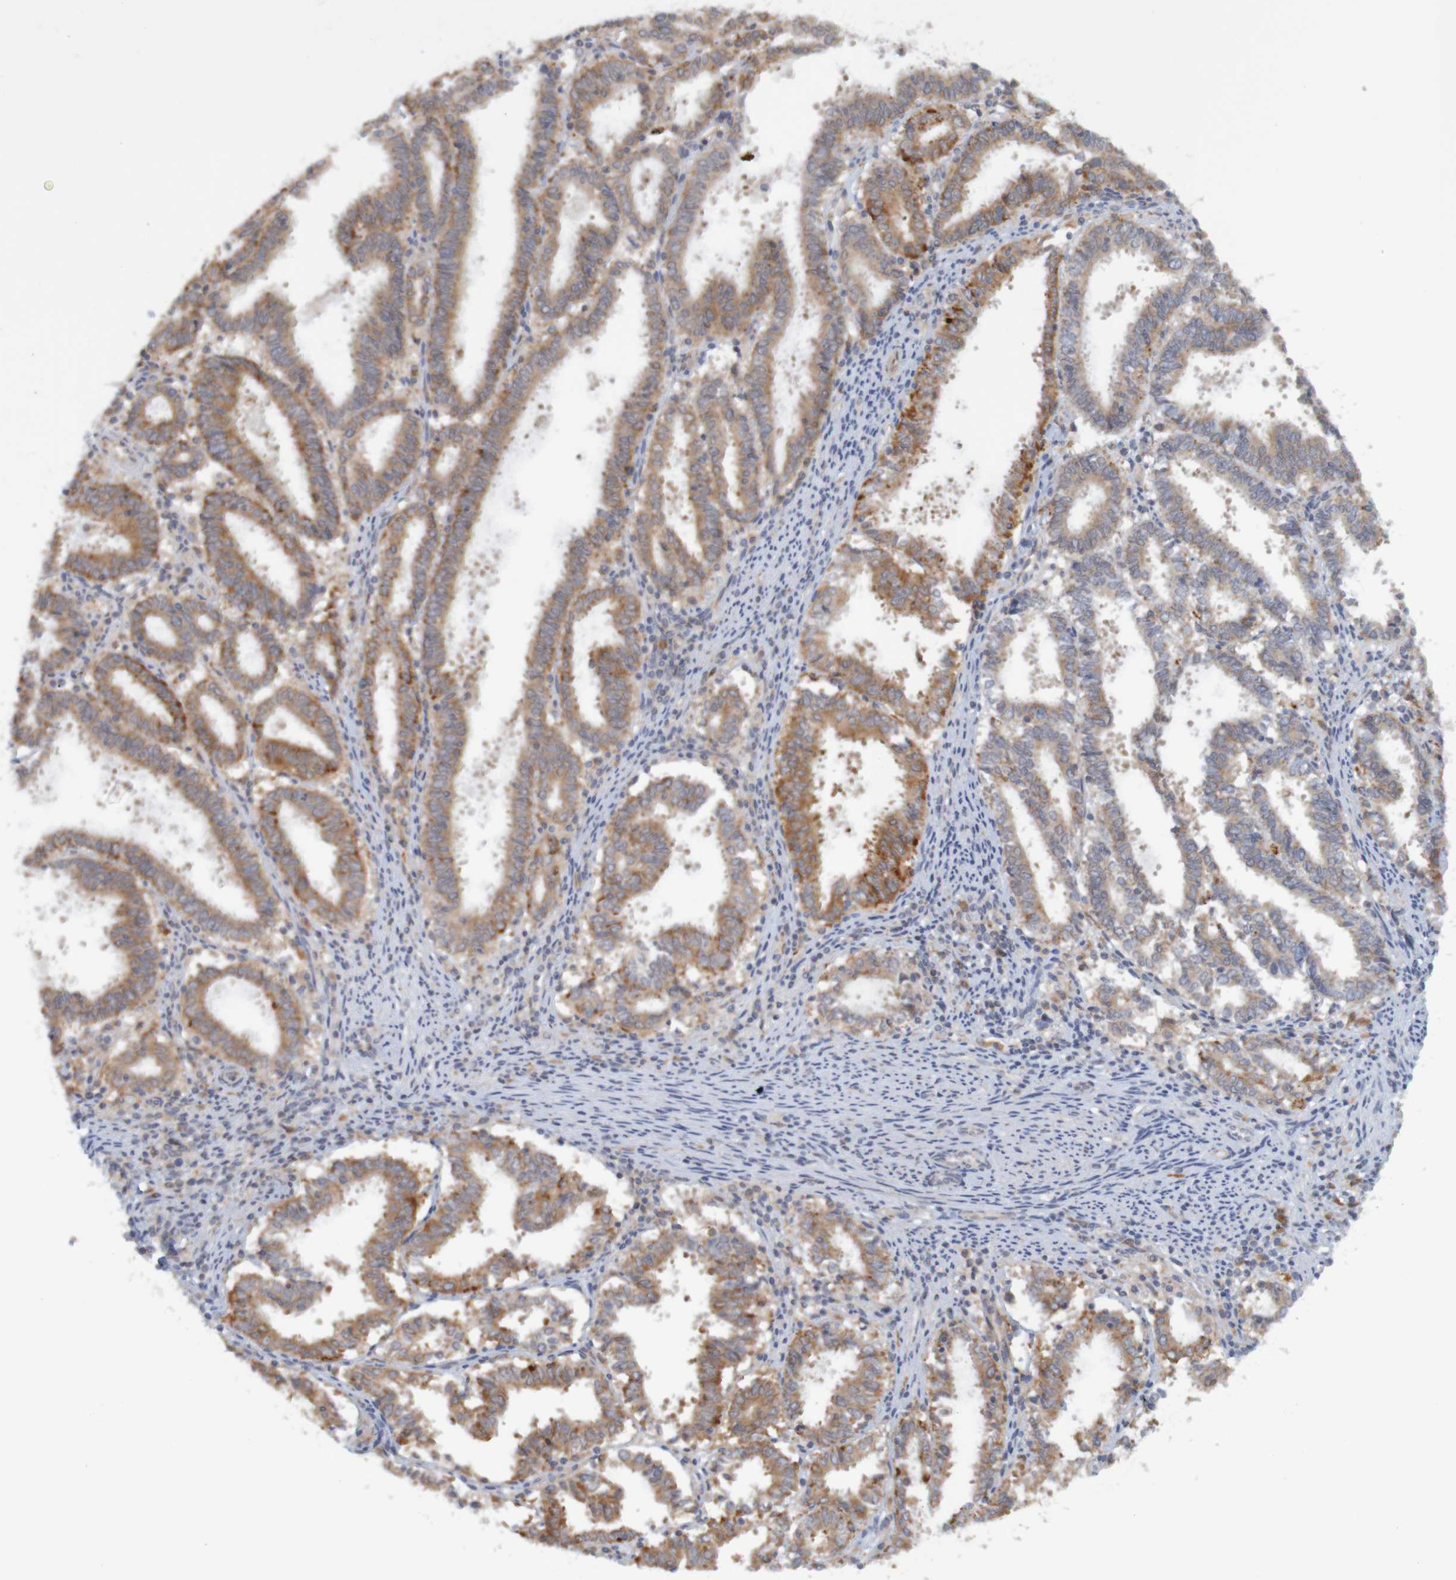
{"staining": {"intensity": "moderate", "quantity": ">75%", "location": "cytoplasmic/membranous"}, "tissue": "endometrial cancer", "cell_type": "Tumor cells", "image_type": "cancer", "snomed": [{"axis": "morphology", "description": "Adenocarcinoma, NOS"}, {"axis": "topography", "description": "Uterus"}], "caption": "Immunohistochemical staining of human endometrial adenocarcinoma displays moderate cytoplasmic/membranous protein staining in approximately >75% of tumor cells.", "gene": "NAV2", "patient": {"sex": "female", "age": 83}}